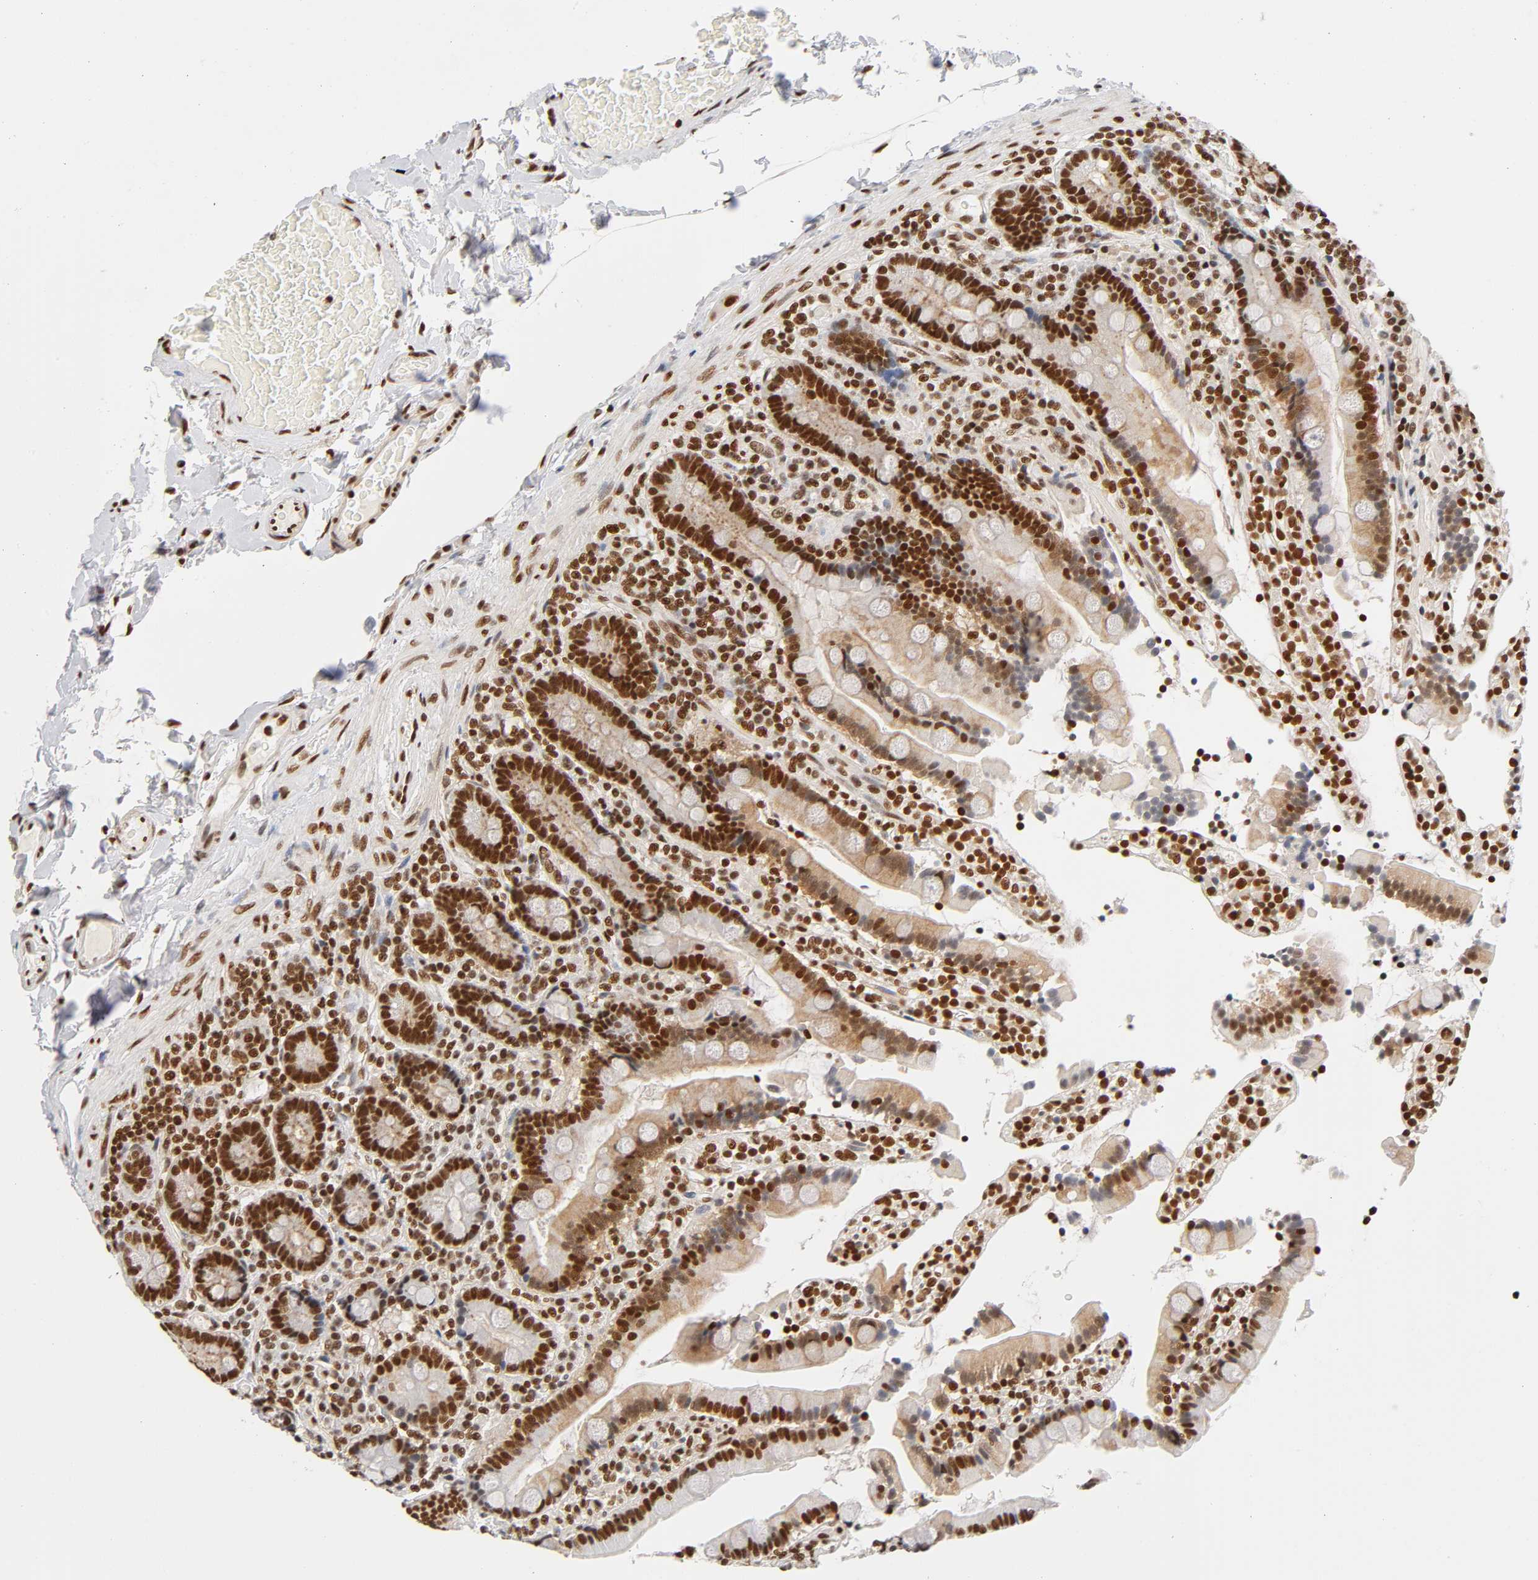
{"staining": {"intensity": "strong", "quantity": ">75%", "location": "cytoplasmic/membranous,nuclear"}, "tissue": "duodenum", "cell_type": "Glandular cells", "image_type": "normal", "snomed": [{"axis": "morphology", "description": "Normal tissue, NOS"}, {"axis": "topography", "description": "Duodenum"}], "caption": "IHC histopathology image of normal human duodenum stained for a protein (brown), which displays high levels of strong cytoplasmic/membranous,nuclear staining in about >75% of glandular cells.", "gene": "ILKAP", "patient": {"sex": "female", "age": 53}}